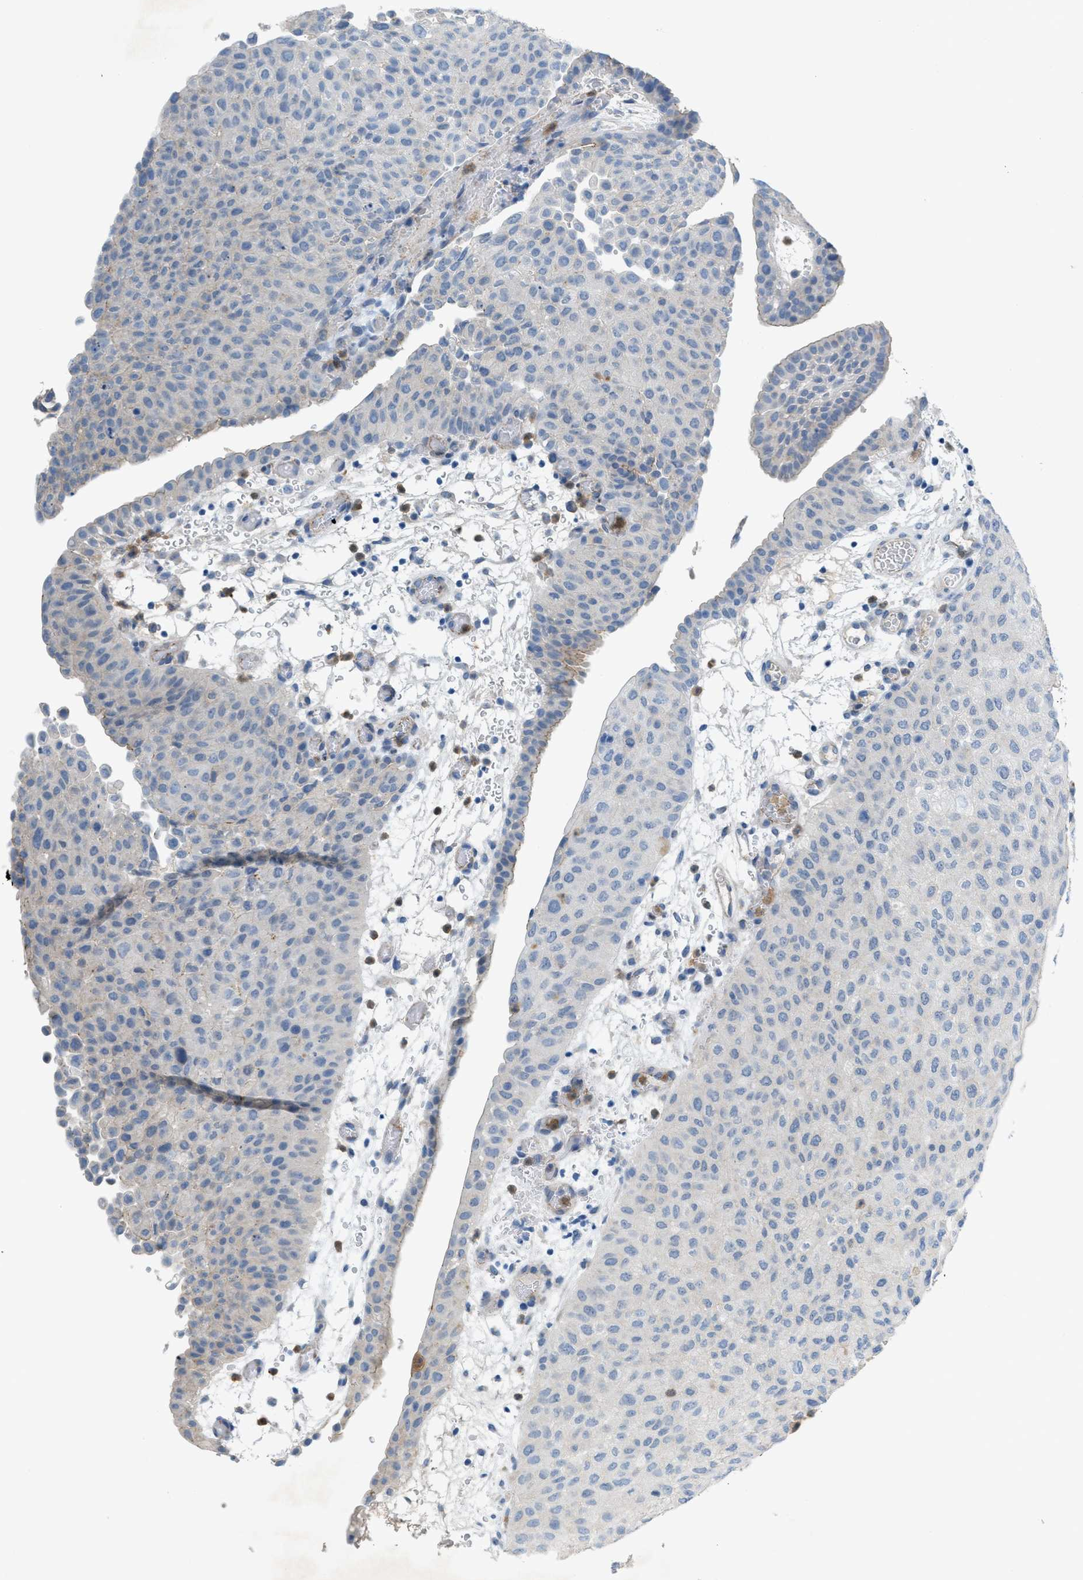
{"staining": {"intensity": "weak", "quantity": "<25%", "location": "cytoplasmic/membranous"}, "tissue": "urothelial cancer", "cell_type": "Tumor cells", "image_type": "cancer", "snomed": [{"axis": "morphology", "description": "Urothelial carcinoma, Low grade"}, {"axis": "morphology", "description": "Urothelial carcinoma, High grade"}, {"axis": "topography", "description": "Urinary bladder"}], "caption": "DAB immunohistochemical staining of urothelial cancer demonstrates no significant staining in tumor cells. (Brightfield microscopy of DAB IHC at high magnification).", "gene": "CRB3", "patient": {"sex": "male", "age": 35}}